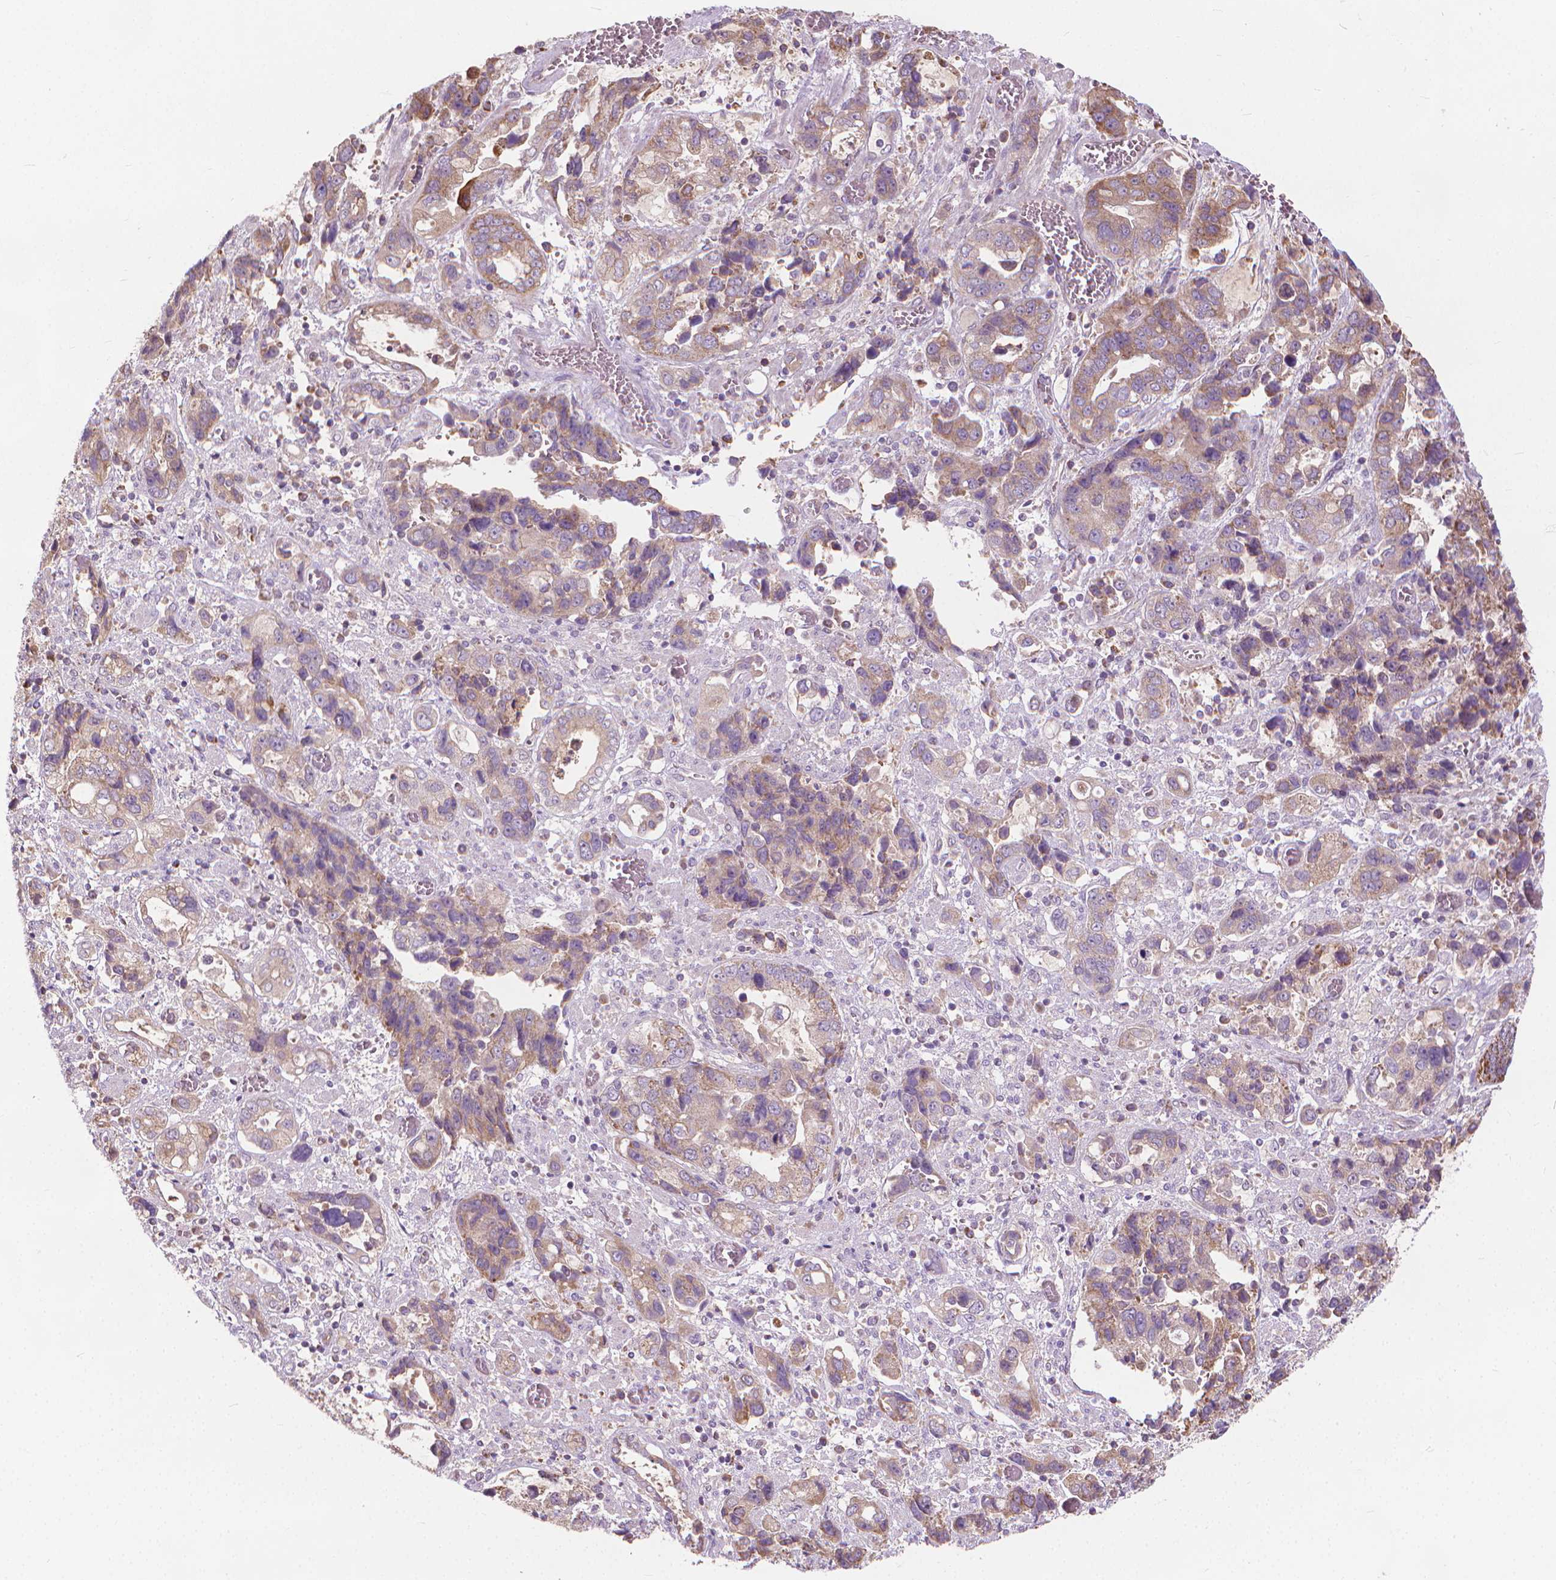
{"staining": {"intensity": "weak", "quantity": "25%-75%", "location": "cytoplasmic/membranous"}, "tissue": "stomach cancer", "cell_type": "Tumor cells", "image_type": "cancer", "snomed": [{"axis": "morphology", "description": "Adenocarcinoma, NOS"}, {"axis": "topography", "description": "Stomach, upper"}], "caption": "Immunohistochemical staining of human stomach cancer (adenocarcinoma) shows low levels of weak cytoplasmic/membranous staining in about 25%-75% of tumor cells. The staining was performed using DAB to visualize the protein expression in brown, while the nuclei were stained in blue with hematoxylin (Magnification: 20x).", "gene": "NUDT1", "patient": {"sex": "female", "age": 81}}